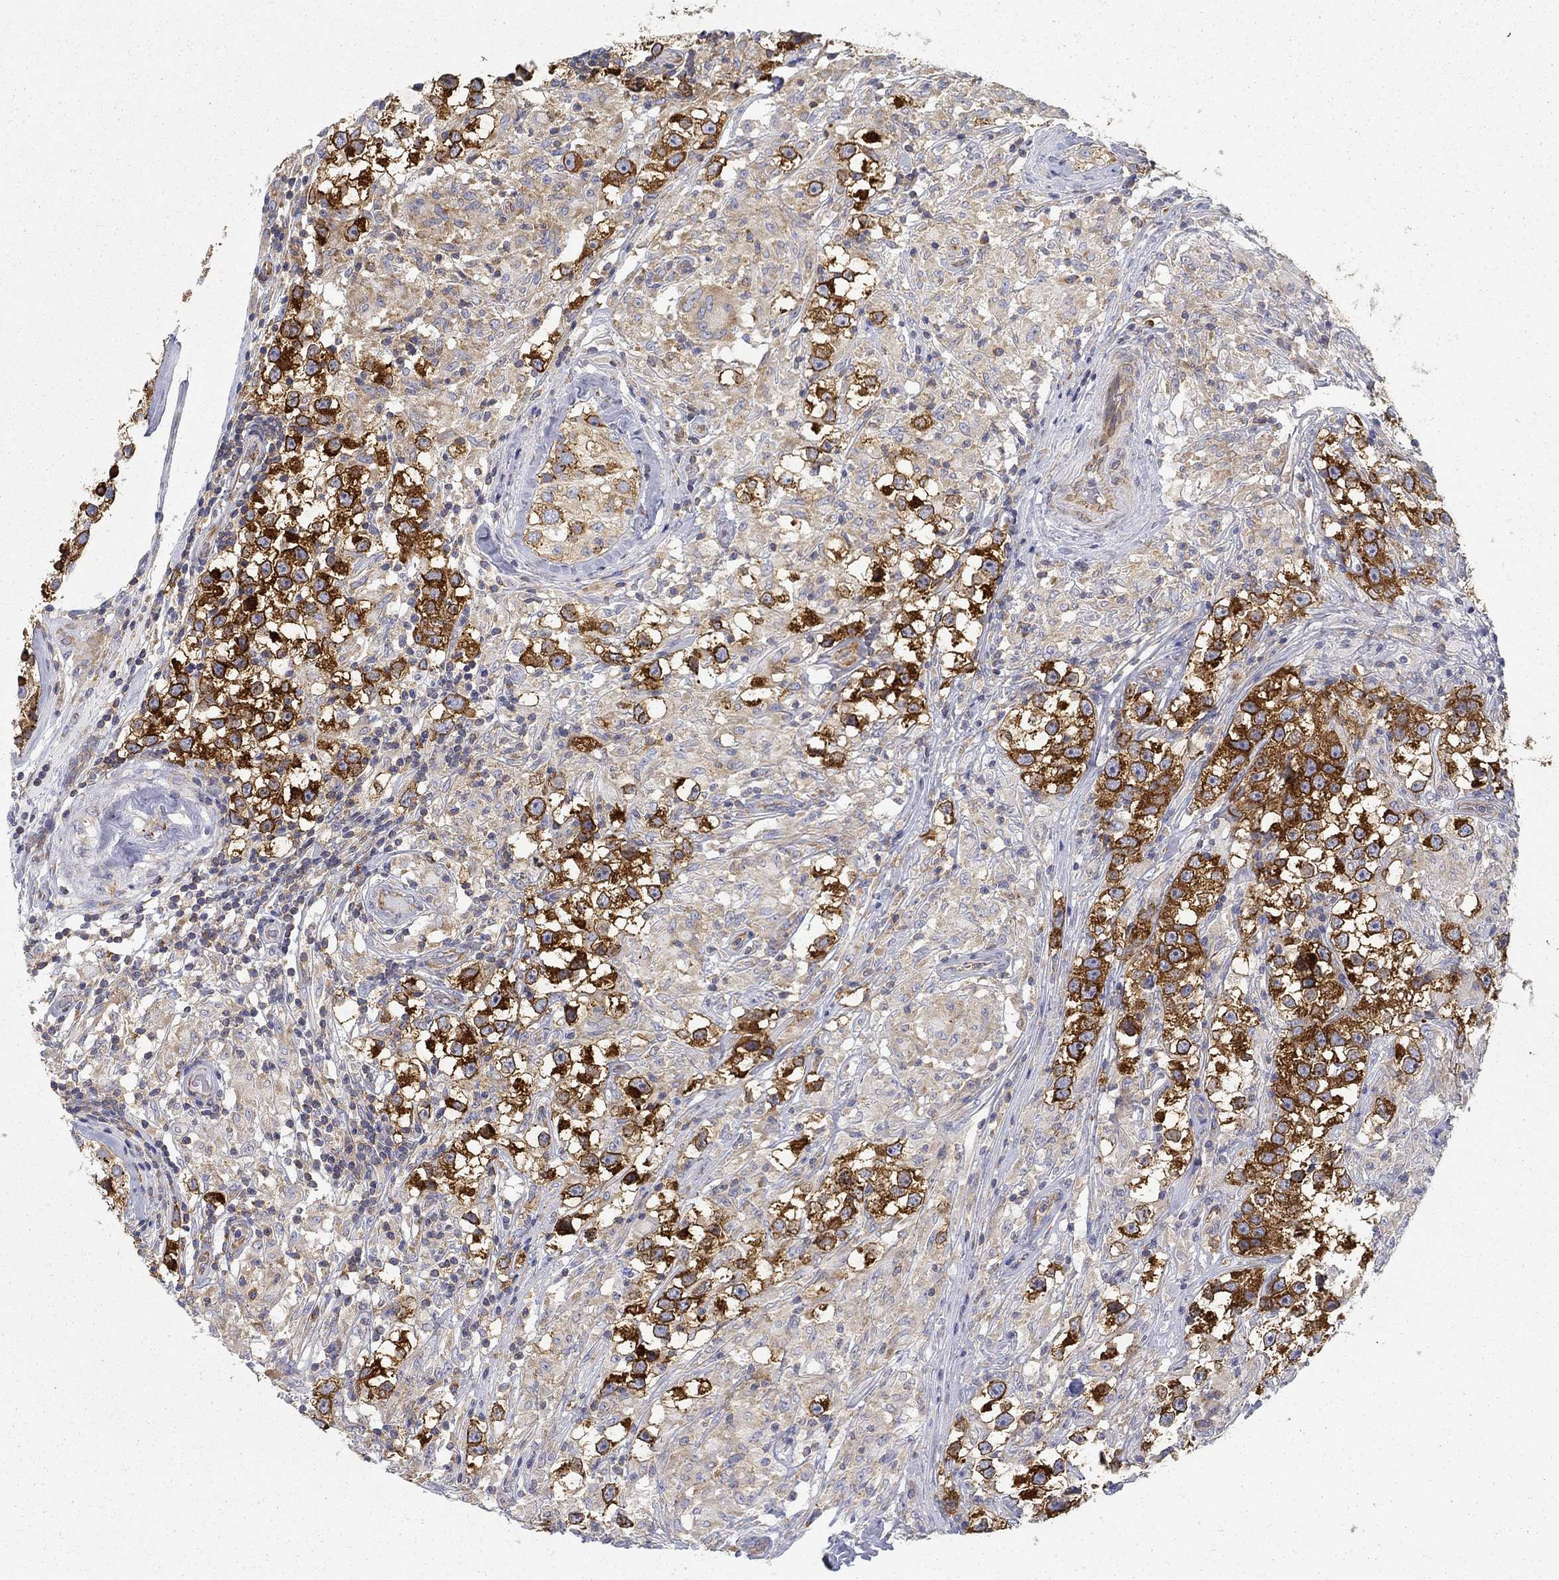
{"staining": {"intensity": "strong", "quantity": ">75%", "location": "cytoplasmic/membranous"}, "tissue": "testis cancer", "cell_type": "Tumor cells", "image_type": "cancer", "snomed": [{"axis": "morphology", "description": "Seminoma, NOS"}, {"axis": "topography", "description": "Testis"}], "caption": "DAB (3,3'-diaminobenzidine) immunohistochemical staining of human testis cancer (seminoma) demonstrates strong cytoplasmic/membranous protein positivity in about >75% of tumor cells.", "gene": "FXR1", "patient": {"sex": "male", "age": 46}}